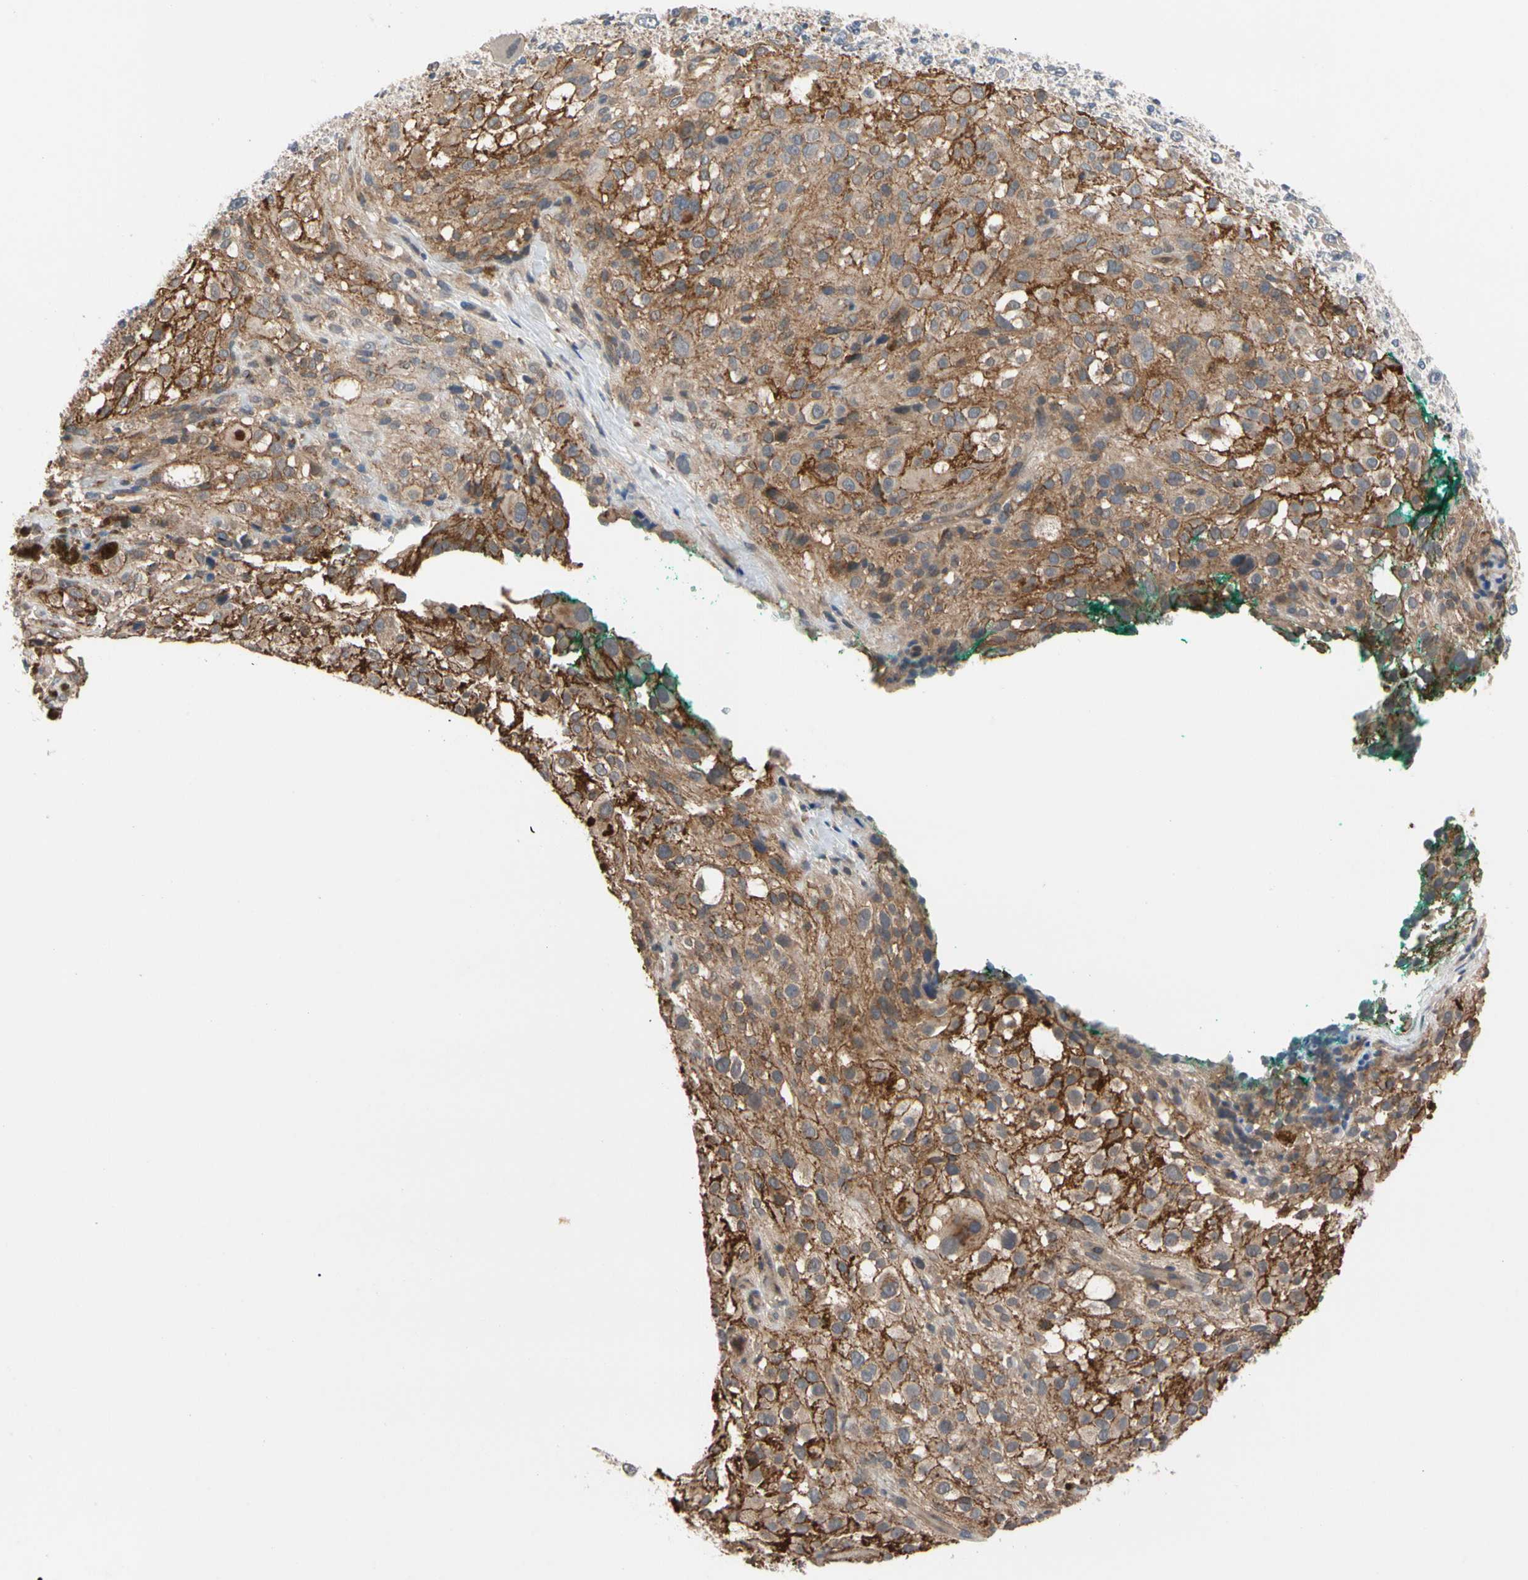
{"staining": {"intensity": "moderate", "quantity": ">75%", "location": "cytoplasmic/membranous"}, "tissue": "melanoma", "cell_type": "Tumor cells", "image_type": "cancer", "snomed": [{"axis": "morphology", "description": "Necrosis, NOS"}, {"axis": "morphology", "description": "Malignant melanoma, NOS"}, {"axis": "topography", "description": "Skin"}], "caption": "Malignant melanoma stained for a protein shows moderate cytoplasmic/membranous positivity in tumor cells. (DAB (3,3'-diaminobenzidine) = brown stain, brightfield microscopy at high magnification).", "gene": "DPP8", "patient": {"sex": "female", "age": 87}}